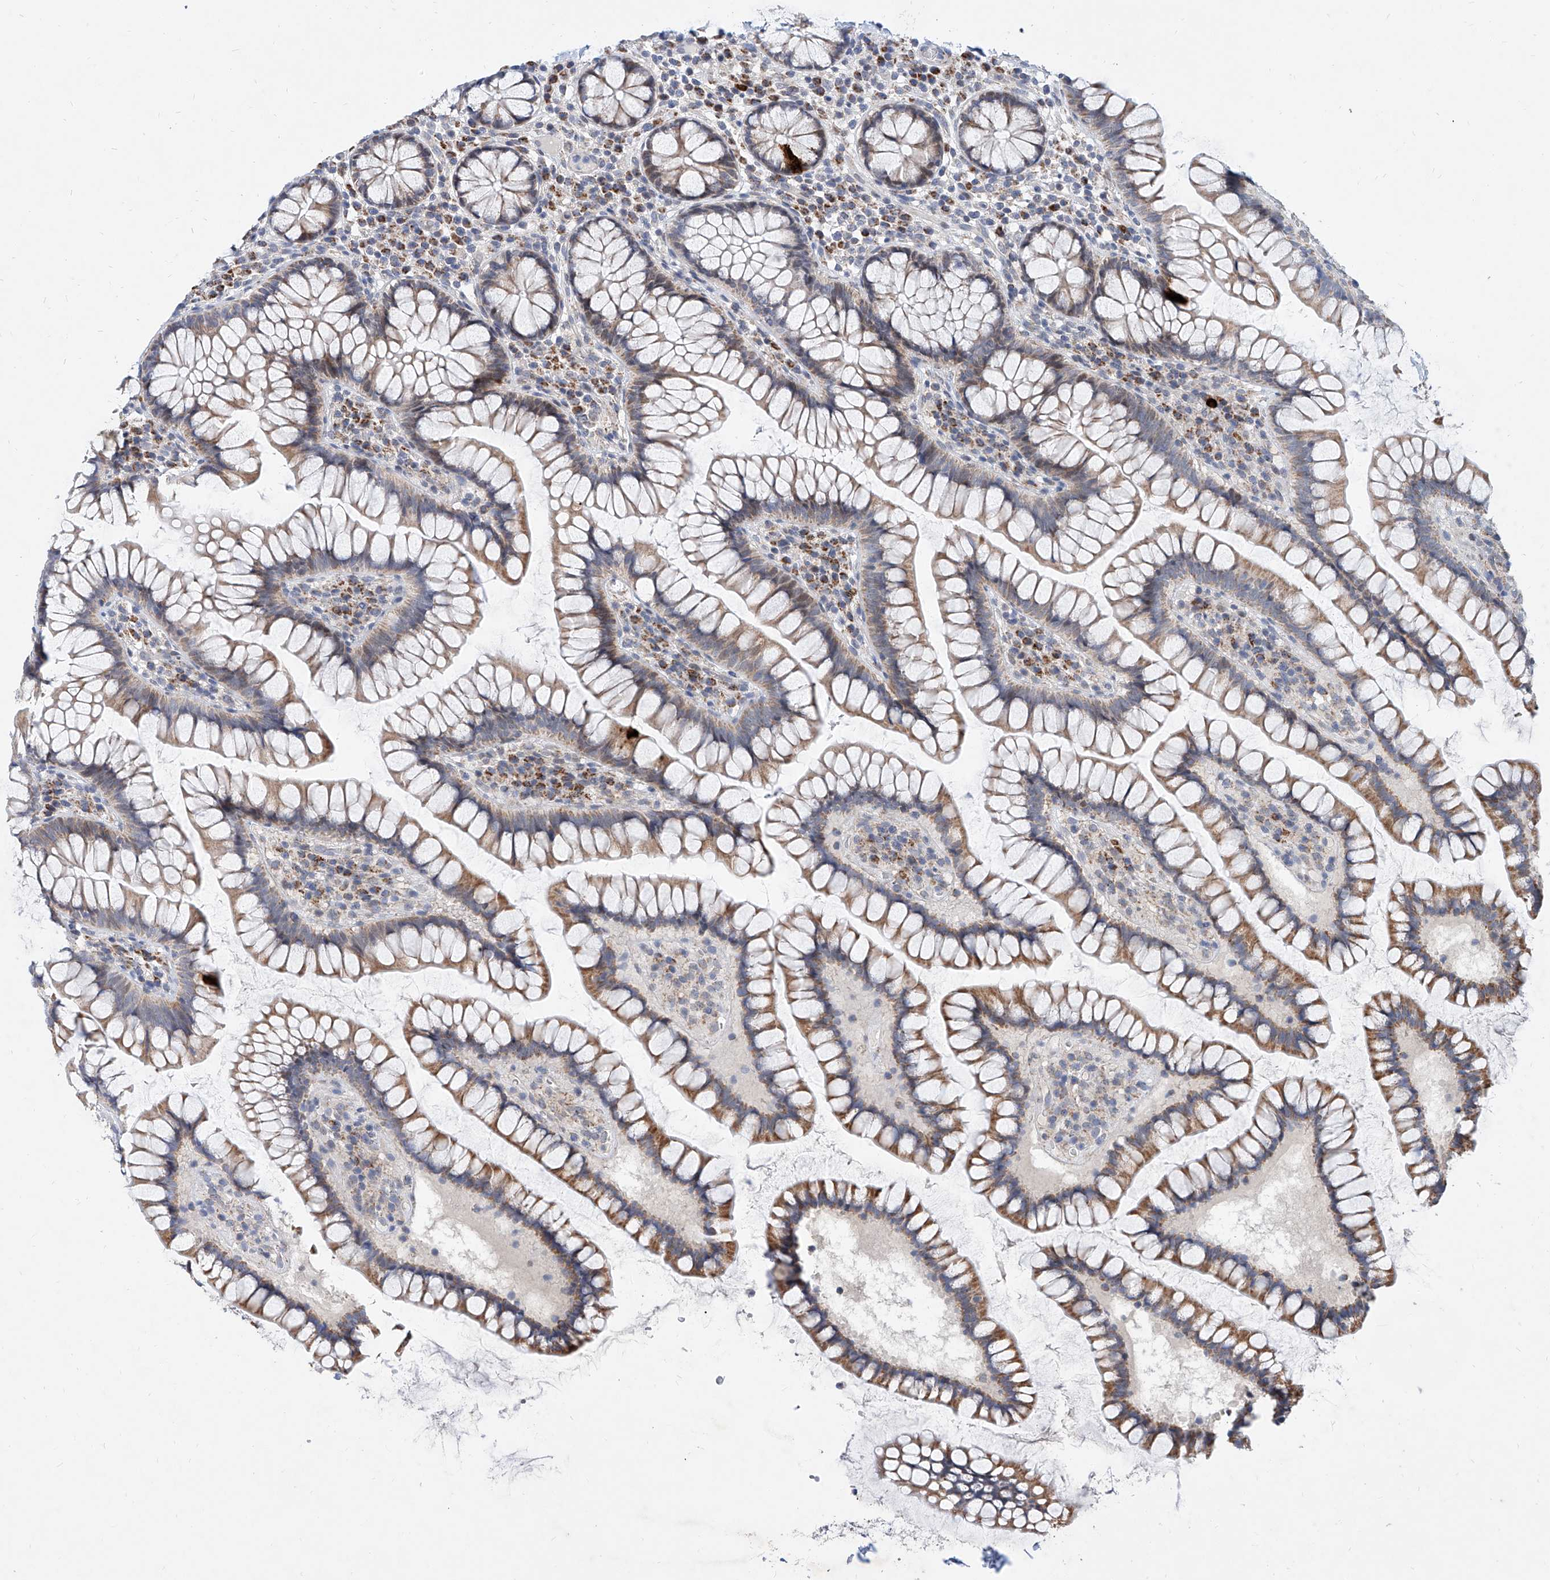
{"staining": {"intensity": "negative", "quantity": "none", "location": "none"}, "tissue": "colon", "cell_type": "Endothelial cells", "image_type": "normal", "snomed": [{"axis": "morphology", "description": "Normal tissue, NOS"}, {"axis": "topography", "description": "Colon"}], "caption": "Protein analysis of normal colon displays no significant positivity in endothelial cells. (Stains: DAB immunohistochemistry (IHC) with hematoxylin counter stain, Microscopy: brightfield microscopy at high magnification).", "gene": "BPTF", "patient": {"sex": "female", "age": 79}}